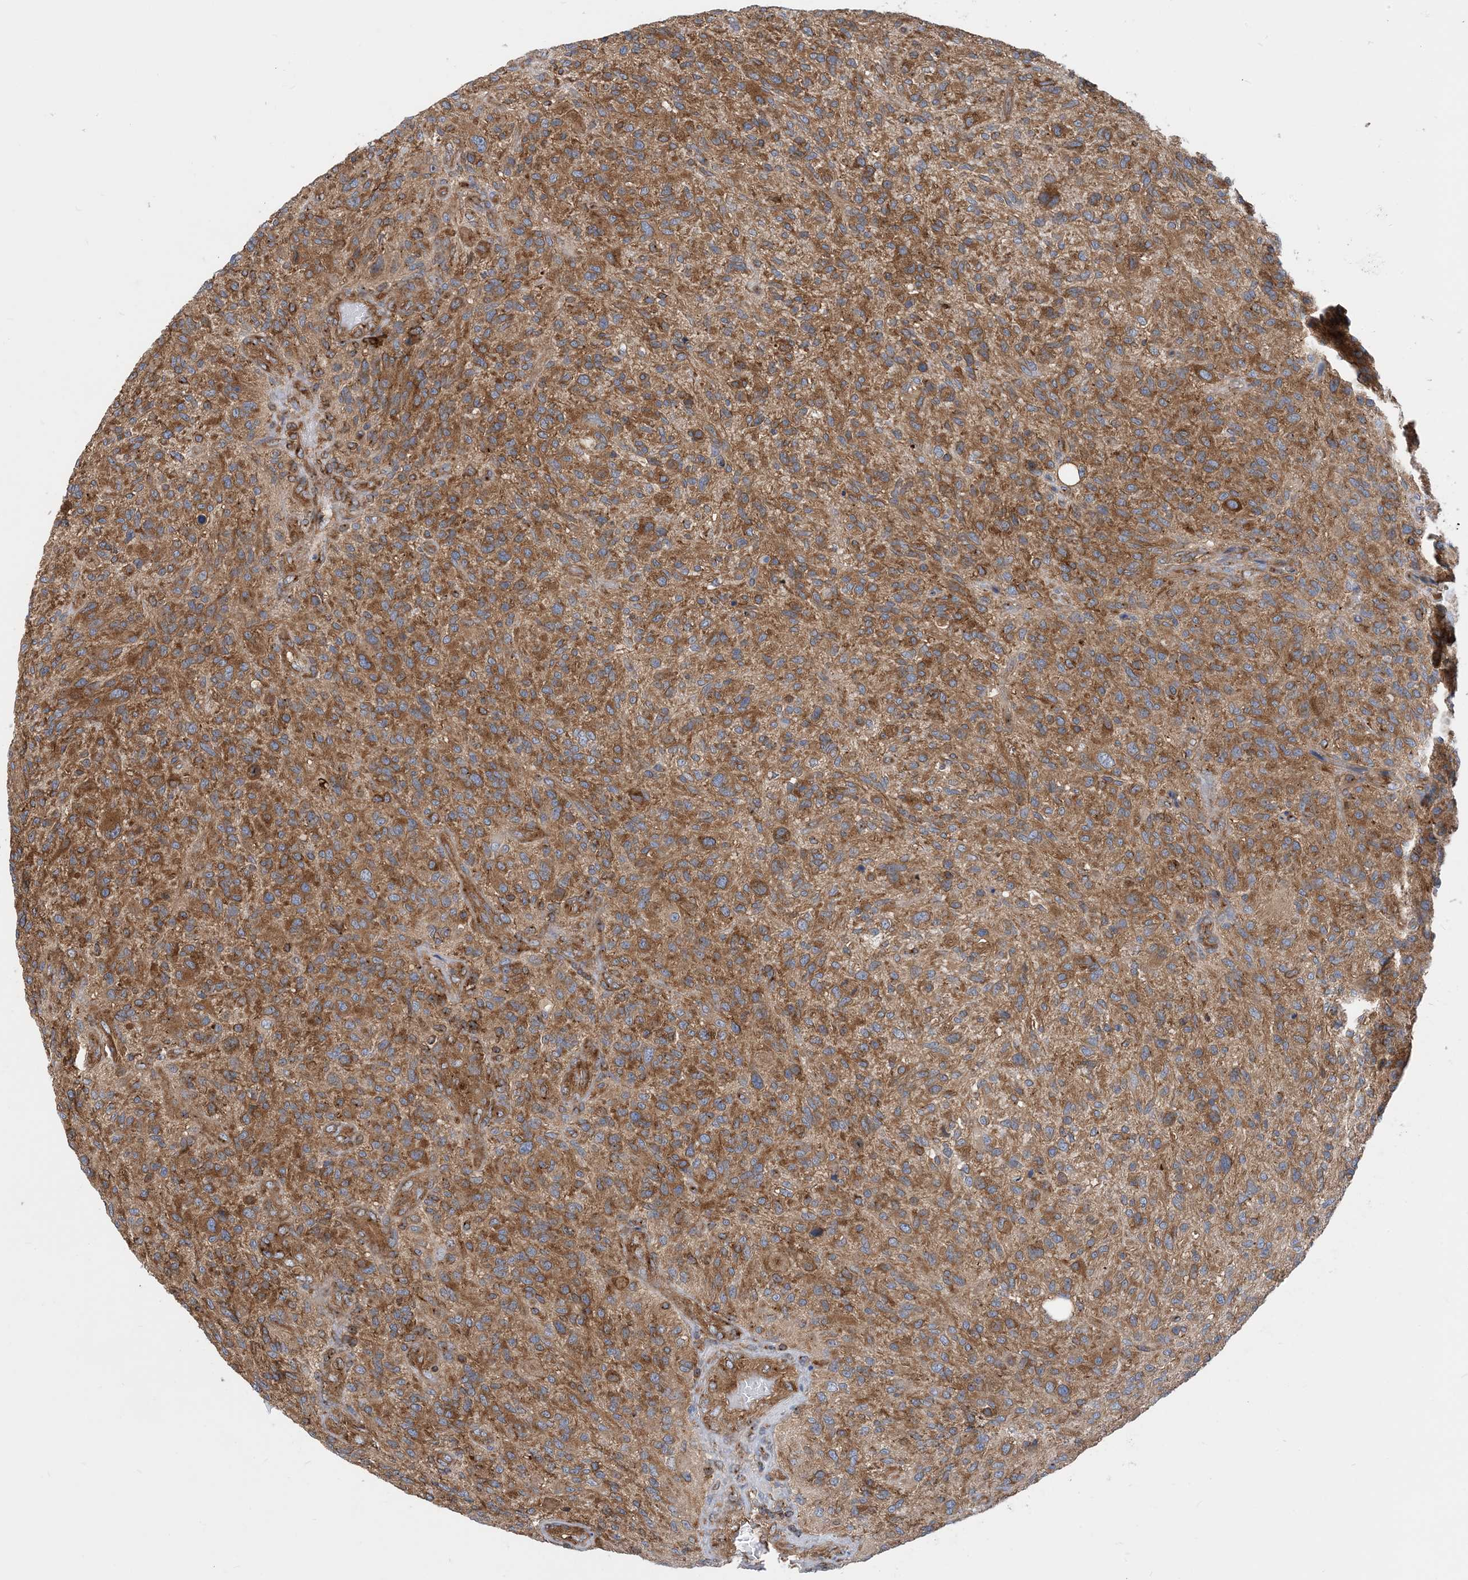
{"staining": {"intensity": "moderate", "quantity": ">75%", "location": "cytoplasmic/membranous"}, "tissue": "glioma", "cell_type": "Tumor cells", "image_type": "cancer", "snomed": [{"axis": "morphology", "description": "Glioma, malignant, High grade"}, {"axis": "topography", "description": "Brain"}], "caption": "This image displays immunohistochemistry (IHC) staining of malignant glioma (high-grade), with medium moderate cytoplasmic/membranous expression in about >75% of tumor cells.", "gene": "DYNC1LI1", "patient": {"sex": "male", "age": 47}}